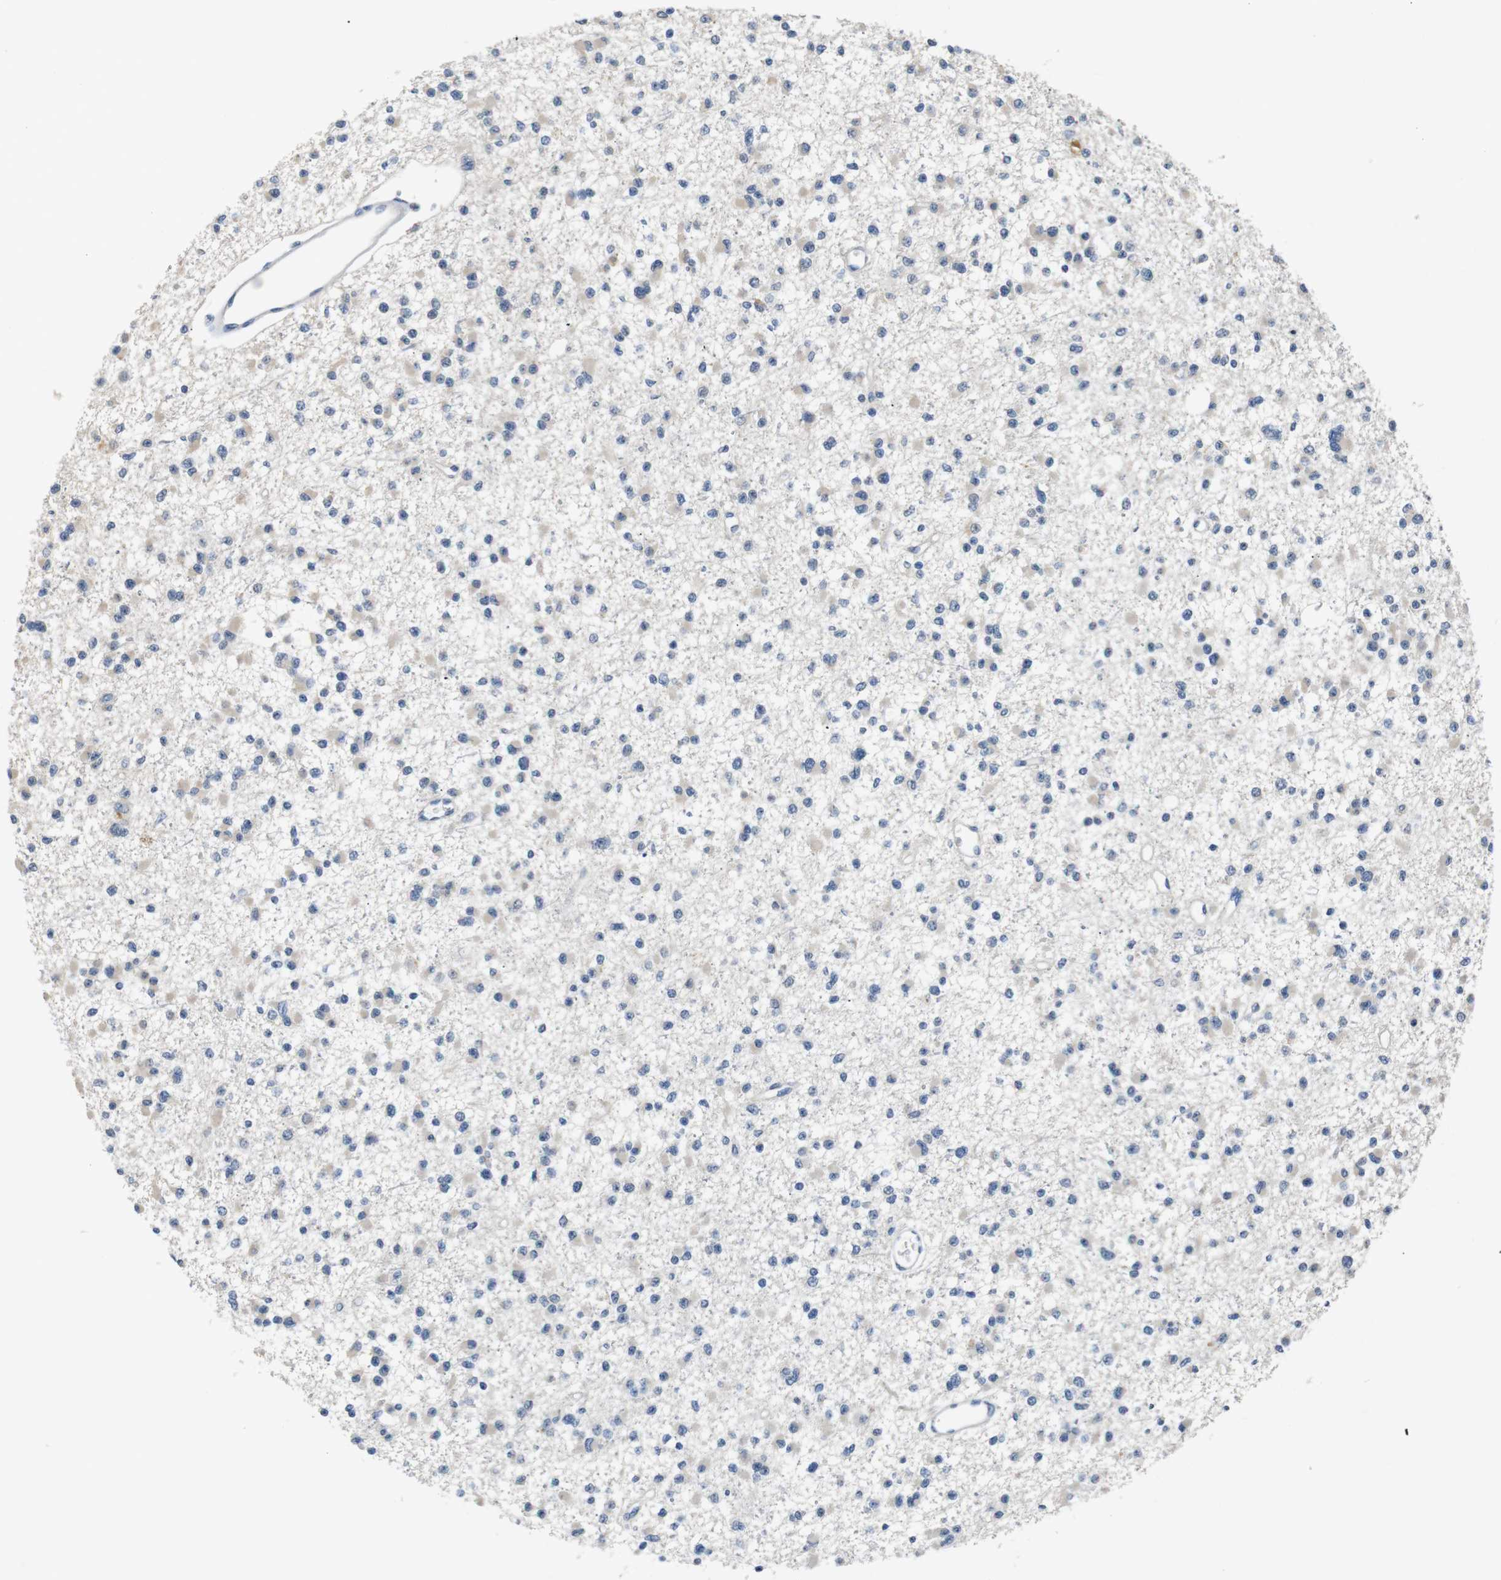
{"staining": {"intensity": "negative", "quantity": "none", "location": "none"}, "tissue": "glioma", "cell_type": "Tumor cells", "image_type": "cancer", "snomed": [{"axis": "morphology", "description": "Glioma, malignant, Low grade"}, {"axis": "topography", "description": "Brain"}], "caption": "Immunohistochemistry micrograph of neoplastic tissue: human malignant glioma (low-grade) stained with DAB (3,3'-diaminobenzidine) reveals no significant protein expression in tumor cells.", "gene": "SFN", "patient": {"sex": "female", "age": 22}}